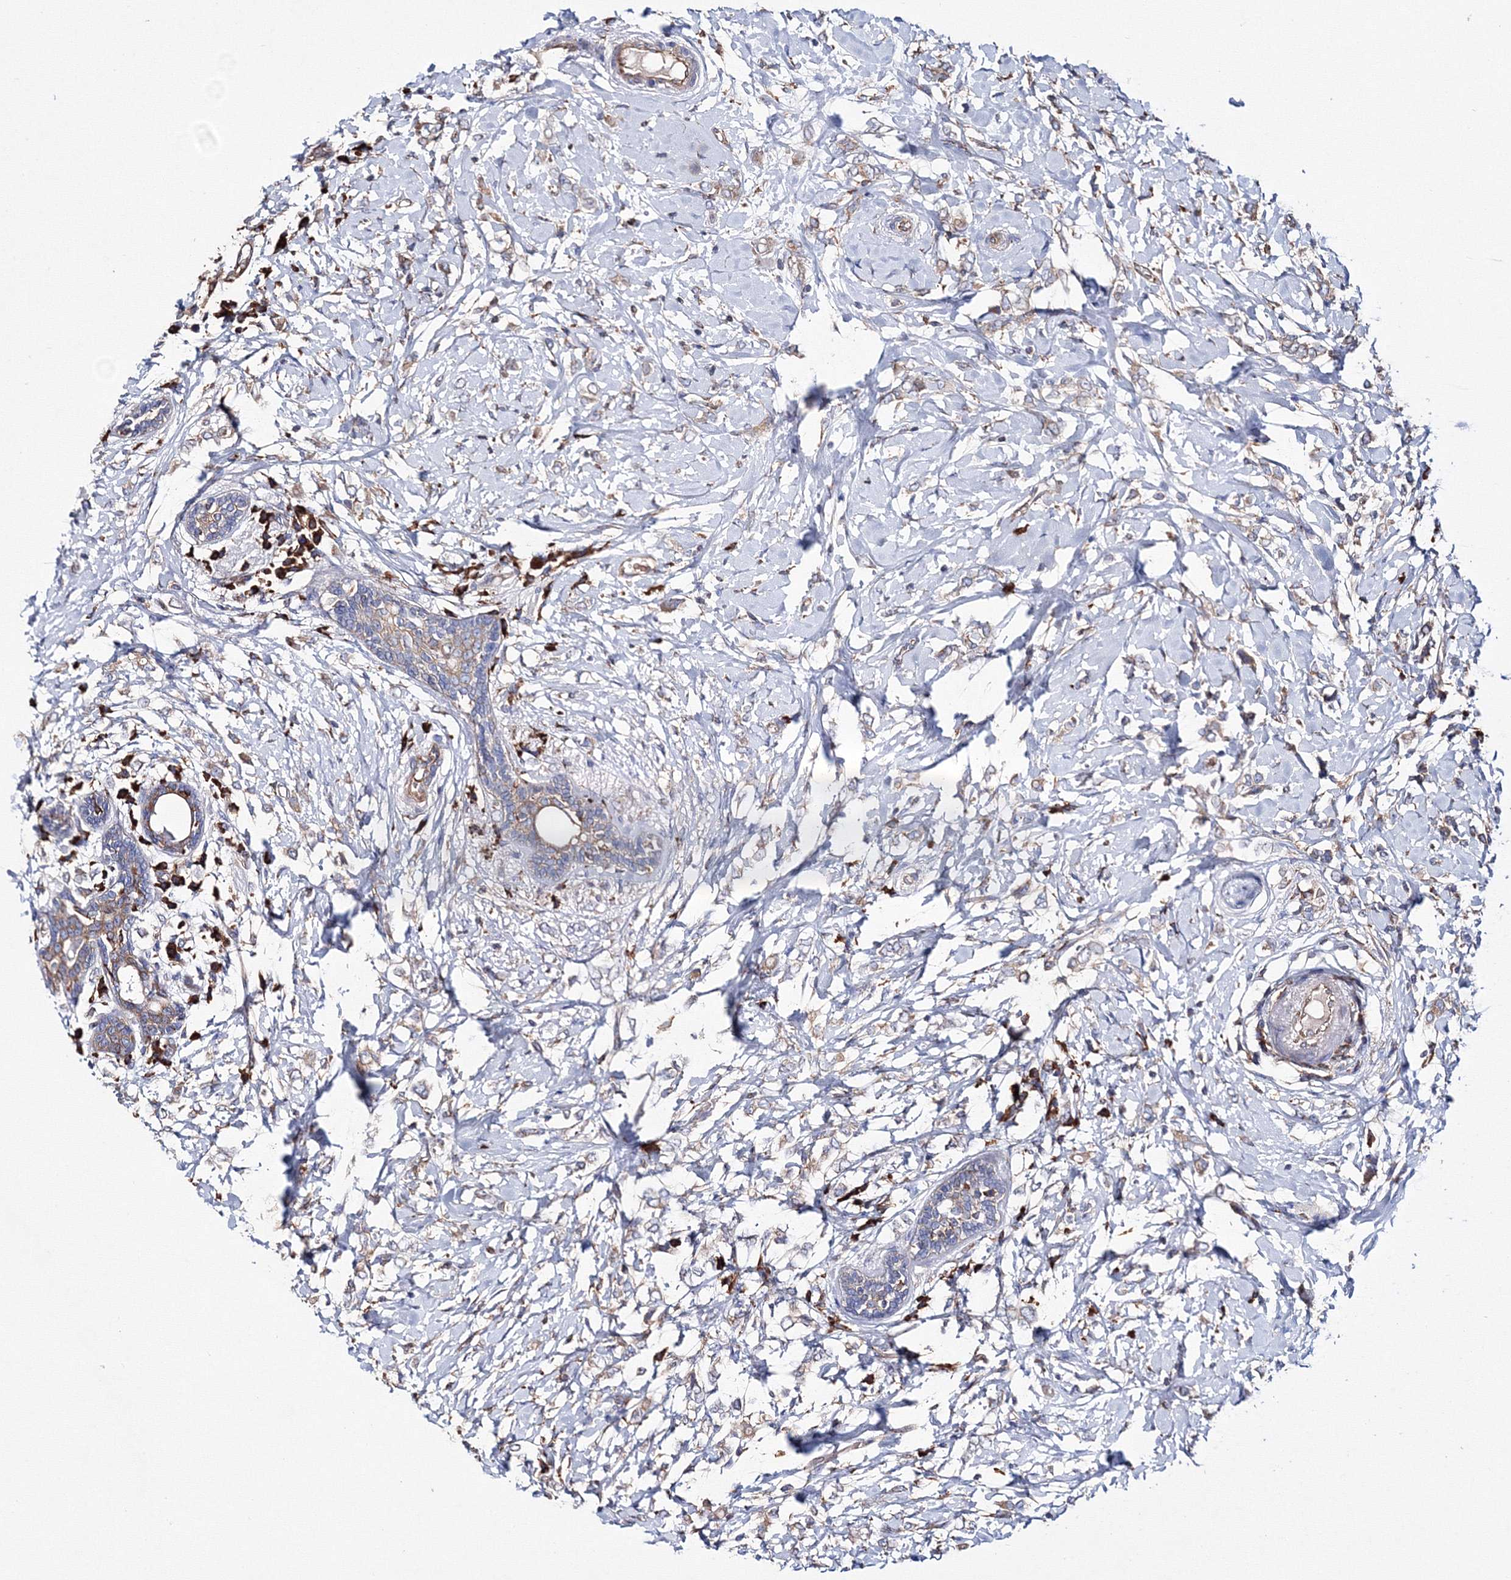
{"staining": {"intensity": "negative", "quantity": "none", "location": "none"}, "tissue": "breast cancer", "cell_type": "Tumor cells", "image_type": "cancer", "snomed": [{"axis": "morphology", "description": "Normal tissue, NOS"}, {"axis": "morphology", "description": "Lobular carcinoma"}, {"axis": "topography", "description": "Breast"}], "caption": "This is an immunohistochemistry (IHC) image of human breast cancer (lobular carcinoma). There is no positivity in tumor cells.", "gene": "VPS8", "patient": {"sex": "female", "age": 47}}